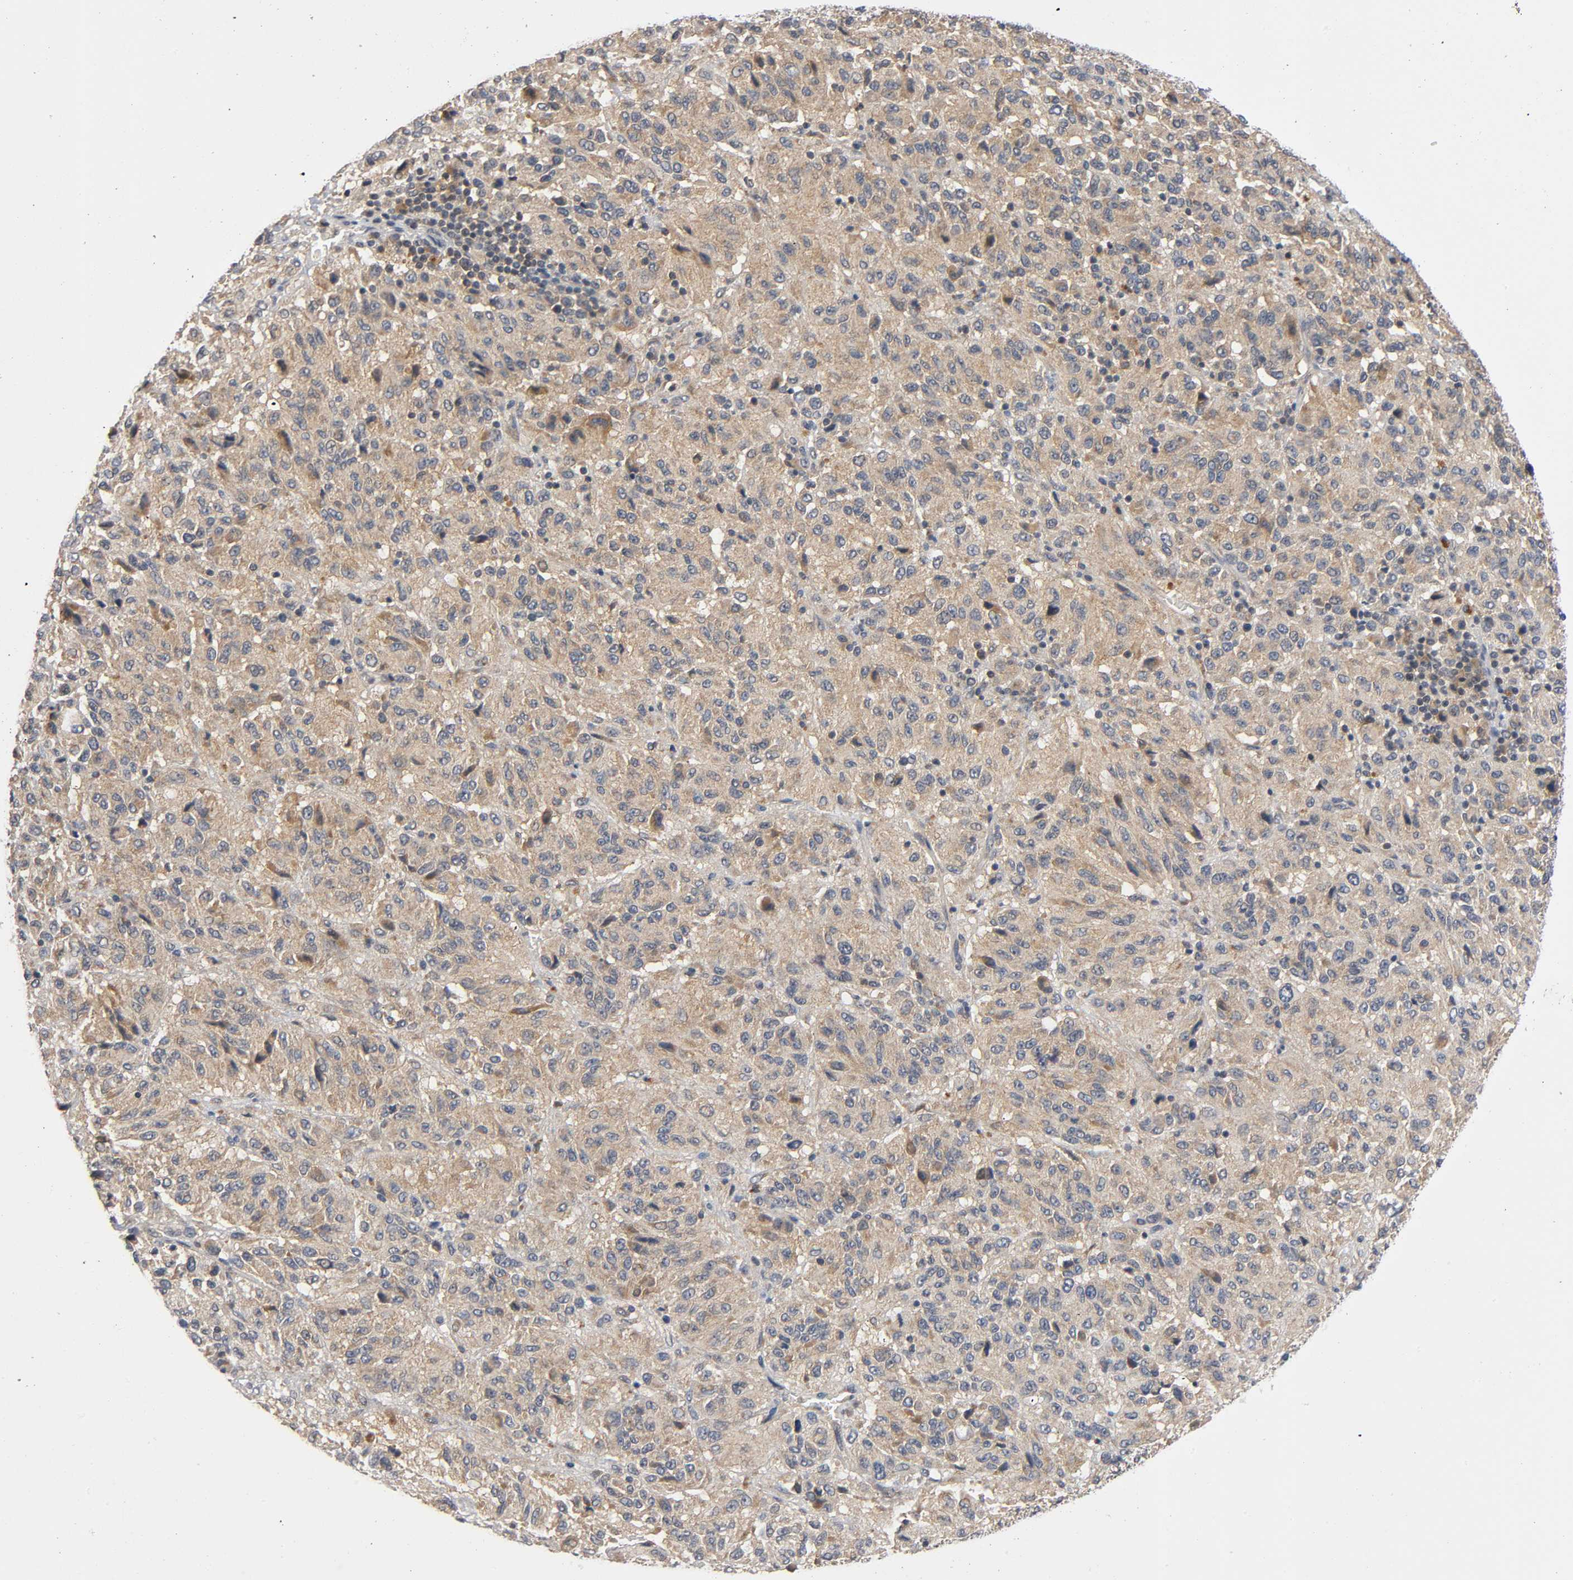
{"staining": {"intensity": "moderate", "quantity": ">75%", "location": "cytoplasmic/membranous"}, "tissue": "melanoma", "cell_type": "Tumor cells", "image_type": "cancer", "snomed": [{"axis": "morphology", "description": "Malignant melanoma, Metastatic site"}, {"axis": "topography", "description": "Lung"}], "caption": "Human melanoma stained for a protein (brown) exhibits moderate cytoplasmic/membranous positive expression in about >75% of tumor cells.", "gene": "MAPK8", "patient": {"sex": "male", "age": 64}}